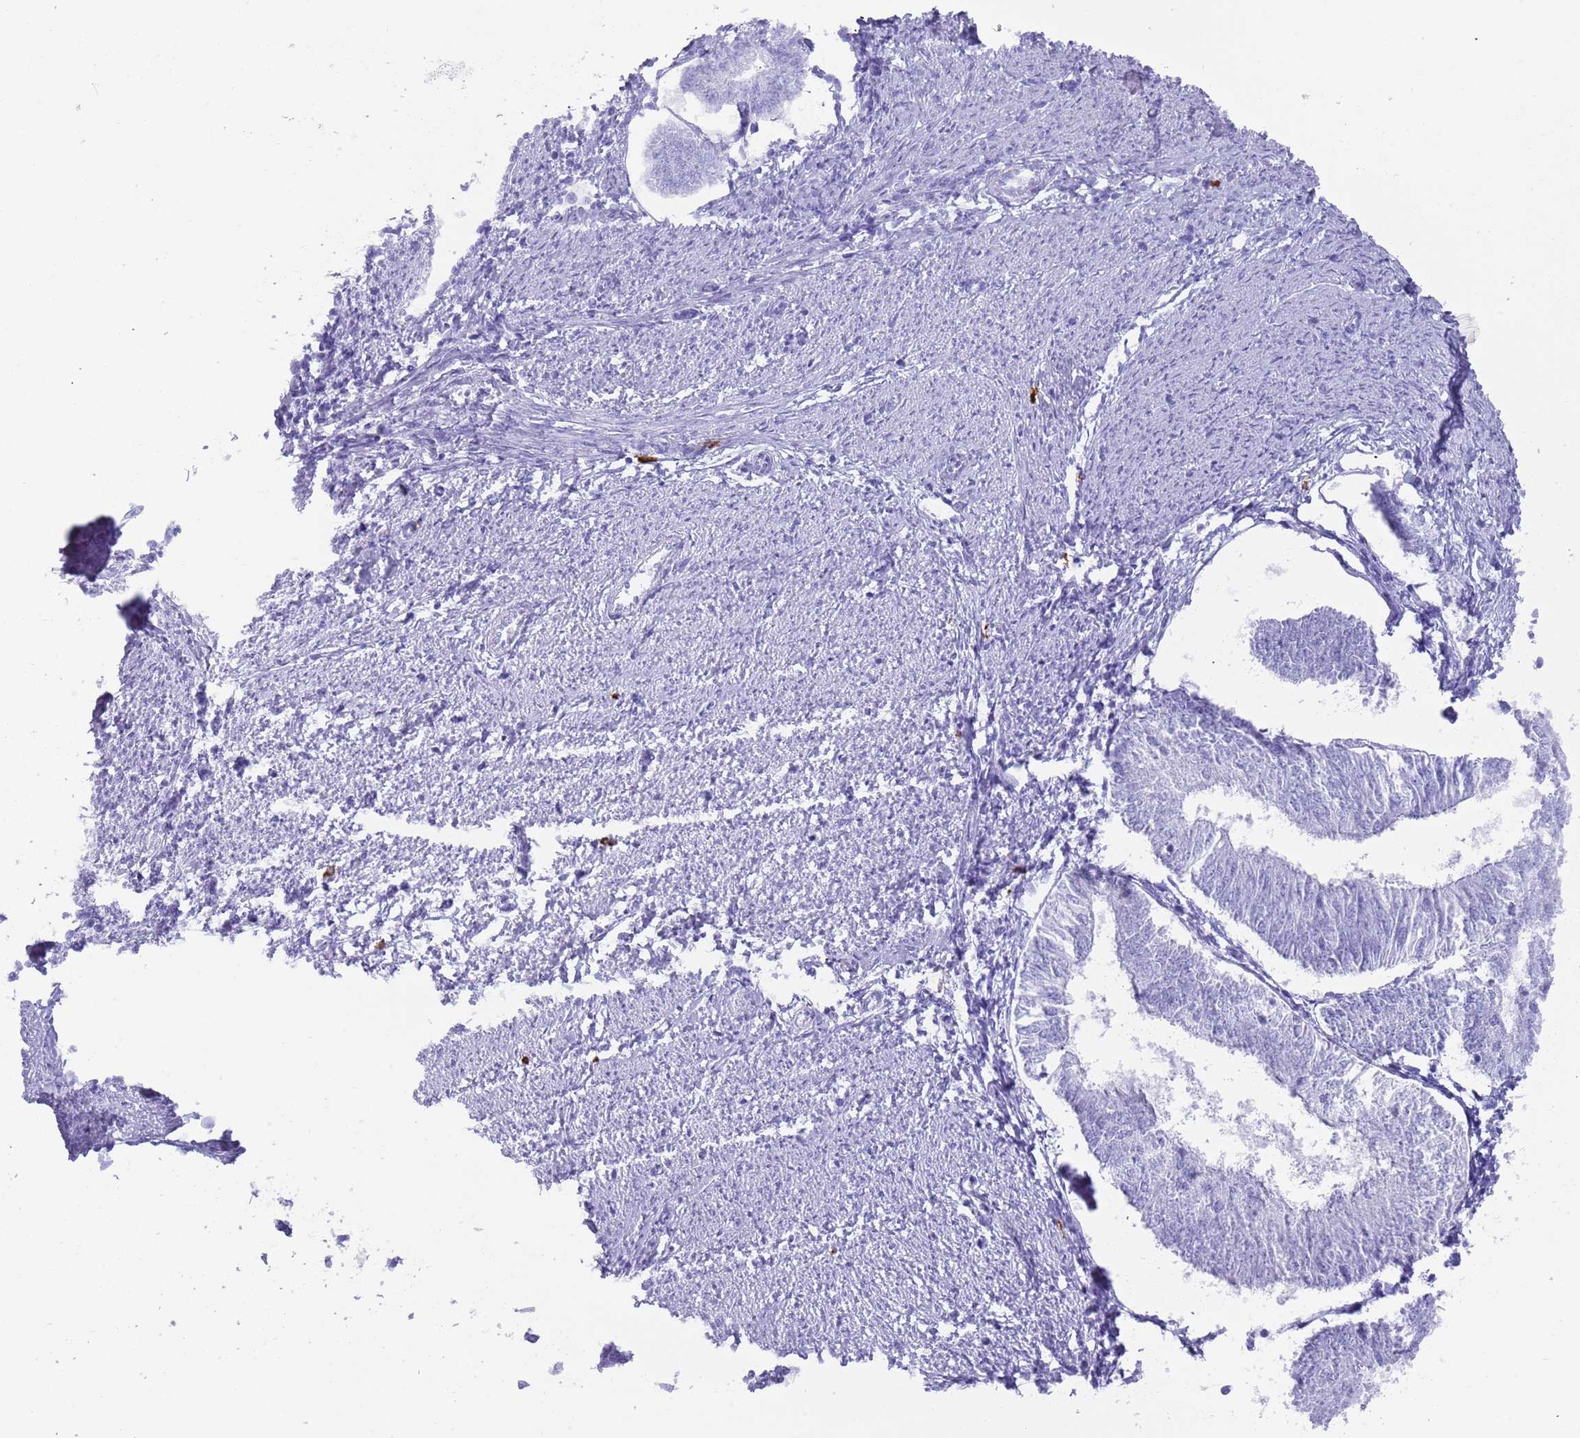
{"staining": {"intensity": "negative", "quantity": "none", "location": "none"}, "tissue": "endometrial cancer", "cell_type": "Tumor cells", "image_type": "cancer", "snomed": [{"axis": "morphology", "description": "Adenocarcinoma, NOS"}, {"axis": "topography", "description": "Endometrium"}], "caption": "Tumor cells show no significant protein positivity in endometrial cancer.", "gene": "MYADML2", "patient": {"sex": "female", "age": 58}}